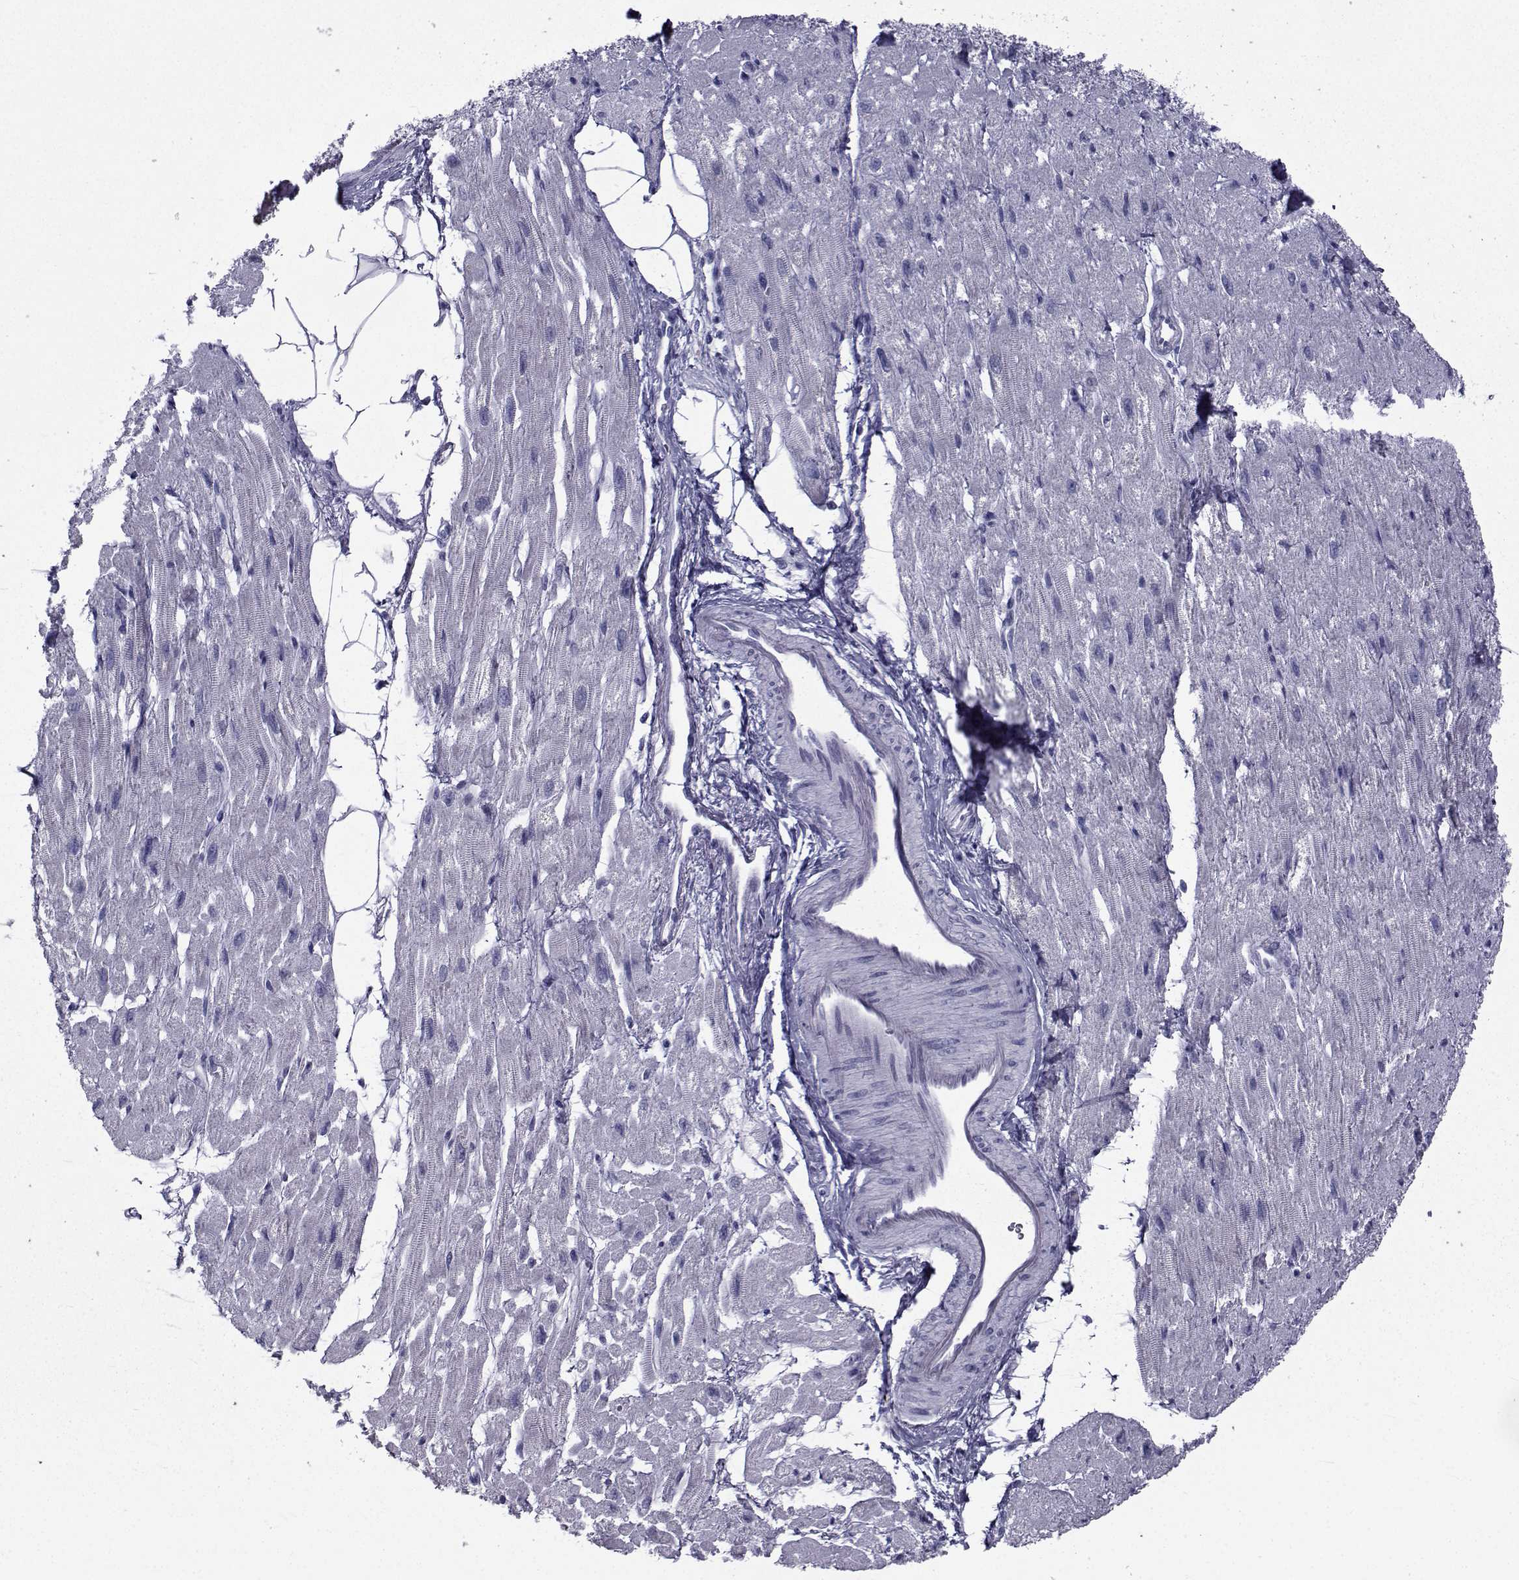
{"staining": {"intensity": "negative", "quantity": "none", "location": "none"}, "tissue": "heart muscle", "cell_type": "Cardiomyocytes", "image_type": "normal", "snomed": [{"axis": "morphology", "description": "Normal tissue, NOS"}, {"axis": "topography", "description": "Heart"}], "caption": "Cardiomyocytes show no significant protein expression in unremarkable heart muscle. Brightfield microscopy of immunohistochemistry stained with DAB (brown) and hematoxylin (blue), captured at high magnification.", "gene": "FDXR", "patient": {"sex": "female", "age": 62}}